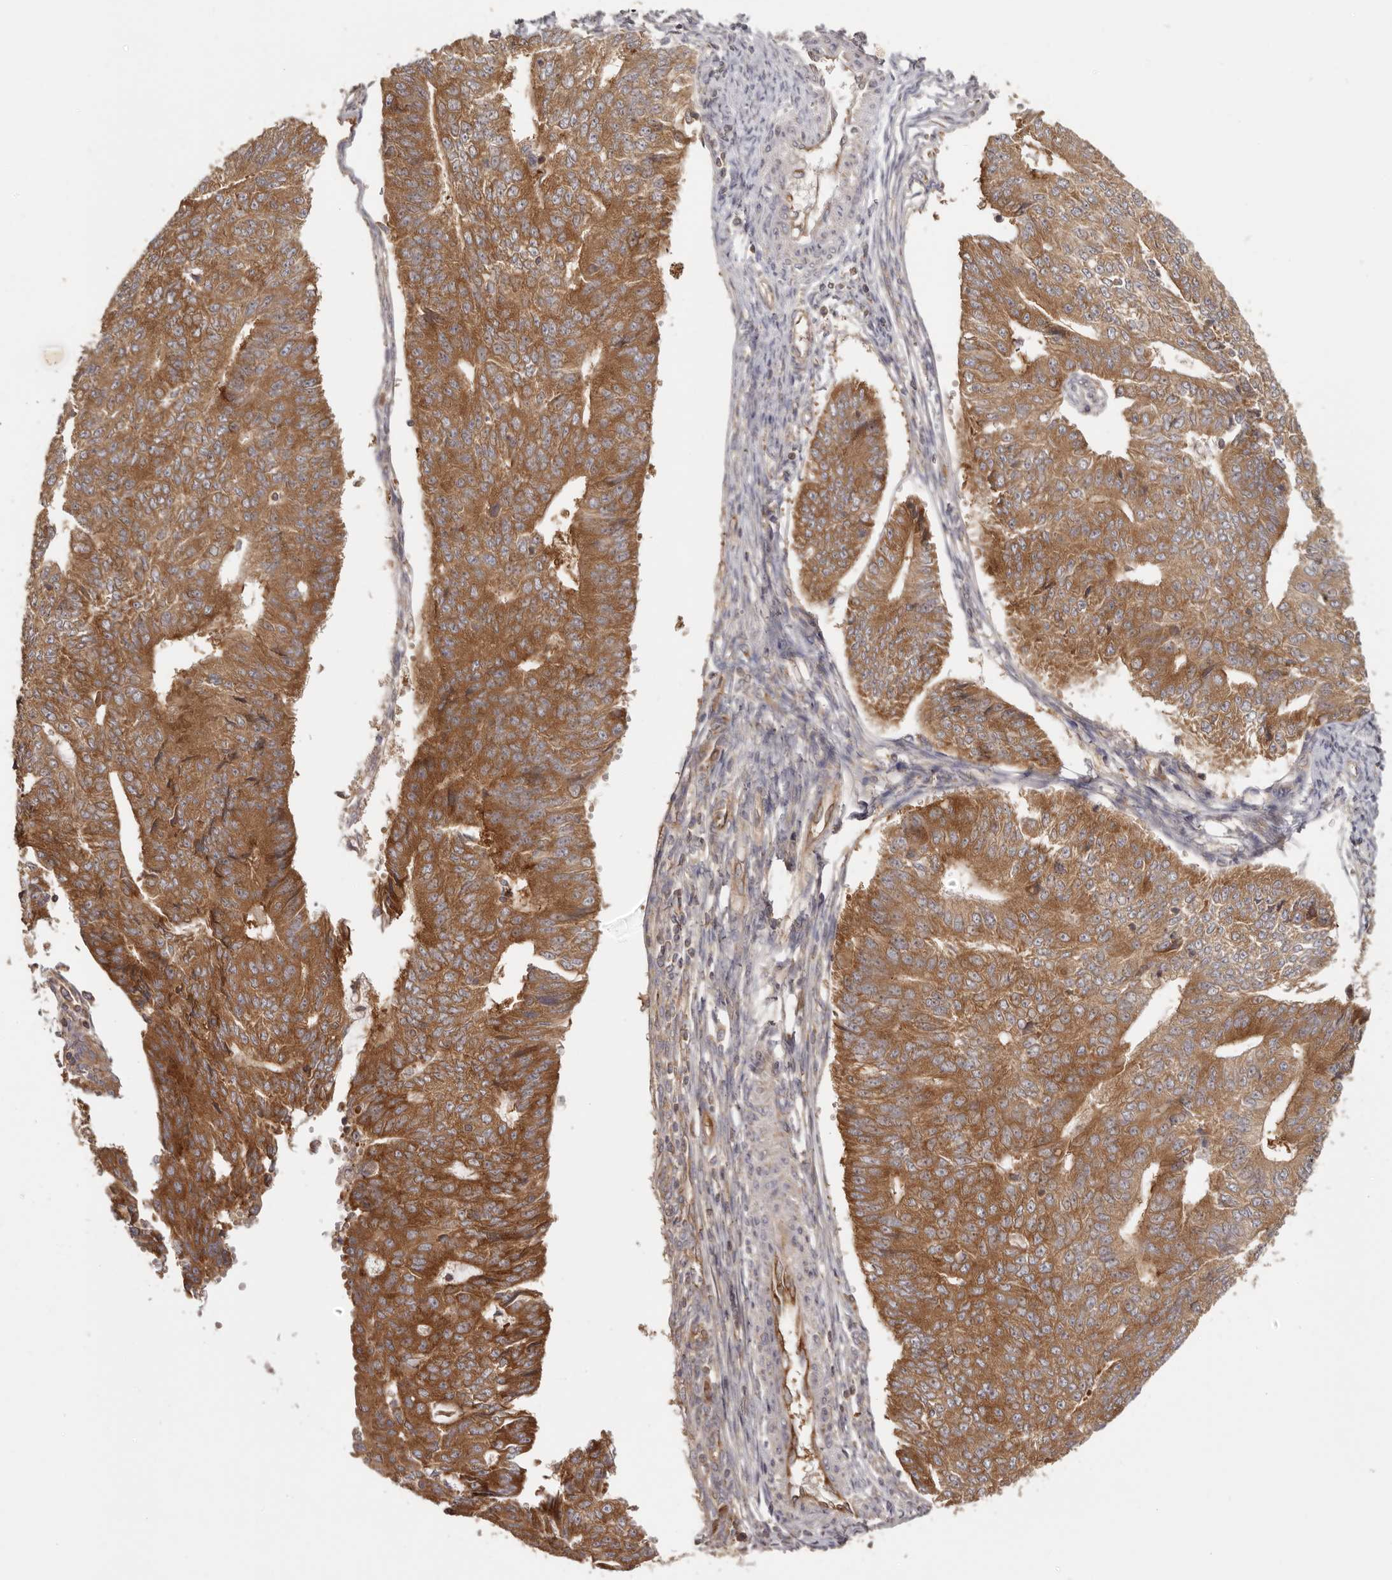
{"staining": {"intensity": "strong", "quantity": ">75%", "location": "cytoplasmic/membranous"}, "tissue": "endometrial cancer", "cell_type": "Tumor cells", "image_type": "cancer", "snomed": [{"axis": "morphology", "description": "Adenocarcinoma, NOS"}, {"axis": "topography", "description": "Endometrium"}], "caption": "Brown immunohistochemical staining in endometrial cancer exhibits strong cytoplasmic/membranous positivity in about >75% of tumor cells.", "gene": "EEF1E1", "patient": {"sex": "female", "age": 32}}